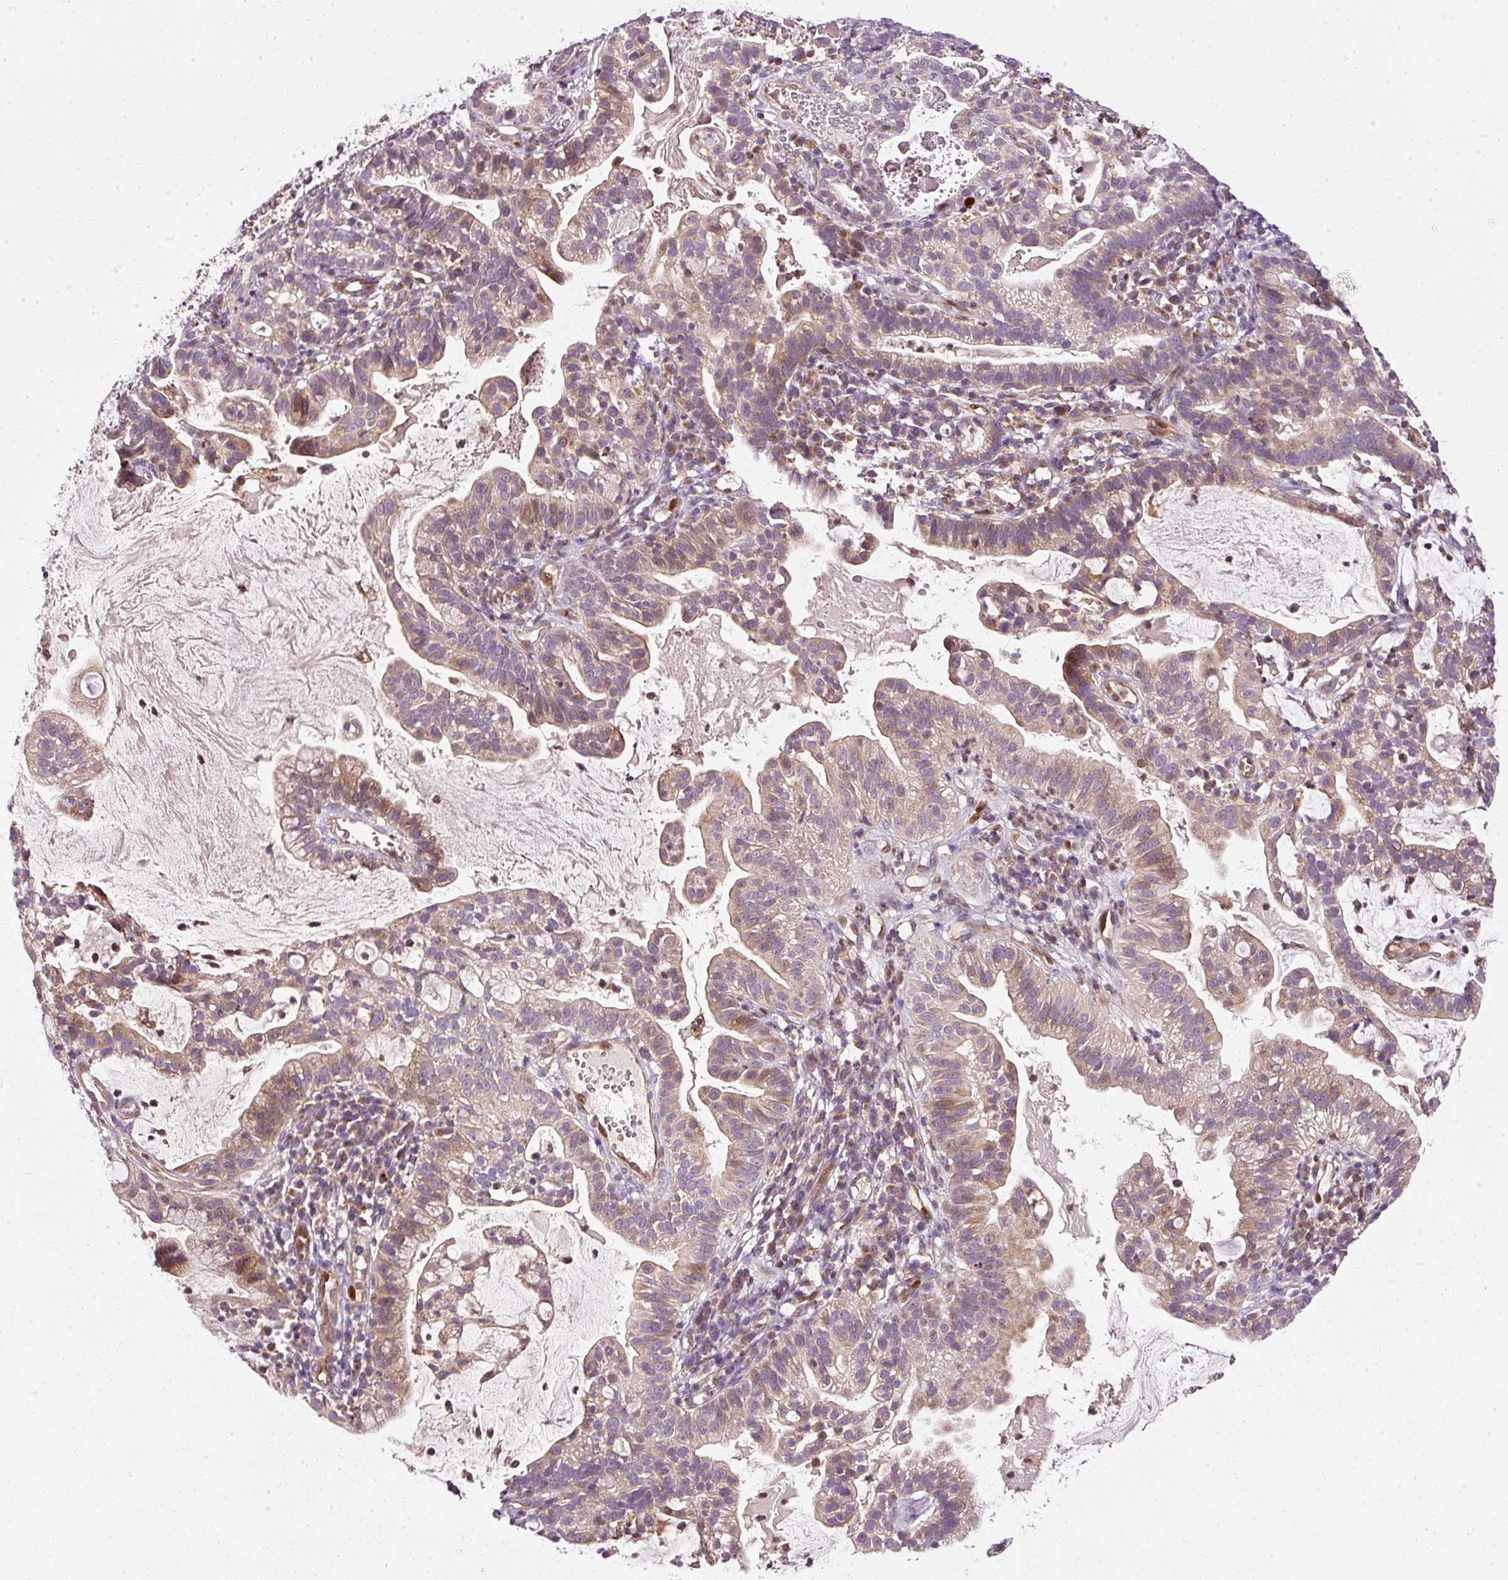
{"staining": {"intensity": "weak", "quantity": "25%-75%", "location": "cytoplasmic/membranous"}, "tissue": "cervical cancer", "cell_type": "Tumor cells", "image_type": "cancer", "snomed": [{"axis": "morphology", "description": "Adenocarcinoma, NOS"}, {"axis": "topography", "description": "Cervix"}], "caption": "A low amount of weak cytoplasmic/membranous expression is seen in about 25%-75% of tumor cells in cervical cancer tissue.", "gene": "NAPA", "patient": {"sex": "female", "age": 41}}